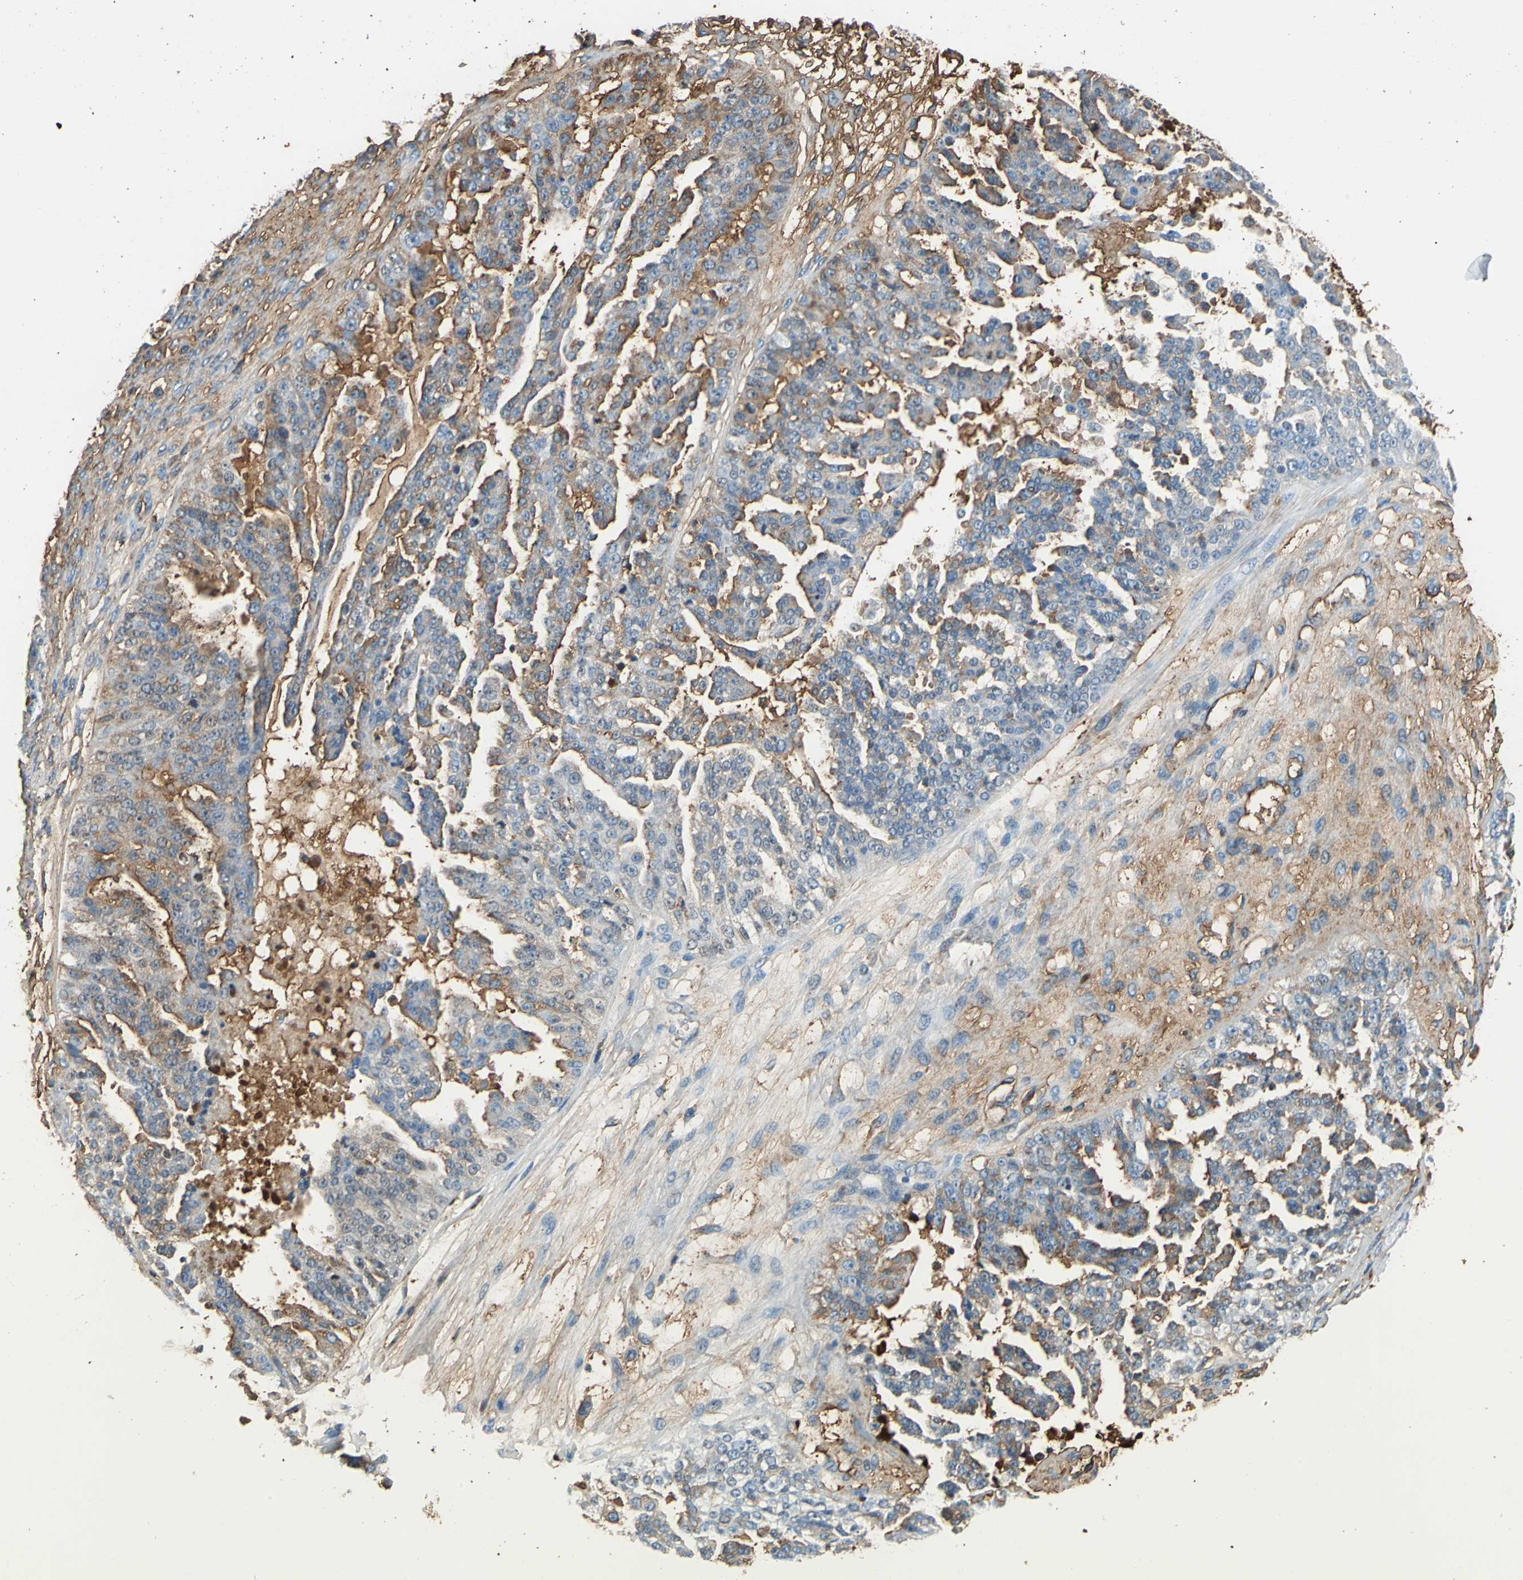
{"staining": {"intensity": "moderate", "quantity": "25%-75%", "location": "cytoplasmic/membranous"}, "tissue": "ovarian cancer", "cell_type": "Tumor cells", "image_type": "cancer", "snomed": [{"axis": "morphology", "description": "Carcinoma, NOS"}, {"axis": "topography", "description": "Soft tissue"}, {"axis": "topography", "description": "Ovary"}], "caption": "Immunohistochemistry of human ovarian cancer (carcinoma) reveals medium levels of moderate cytoplasmic/membranous staining in about 25%-75% of tumor cells.", "gene": "ALB", "patient": {"sex": "female", "age": 54}}